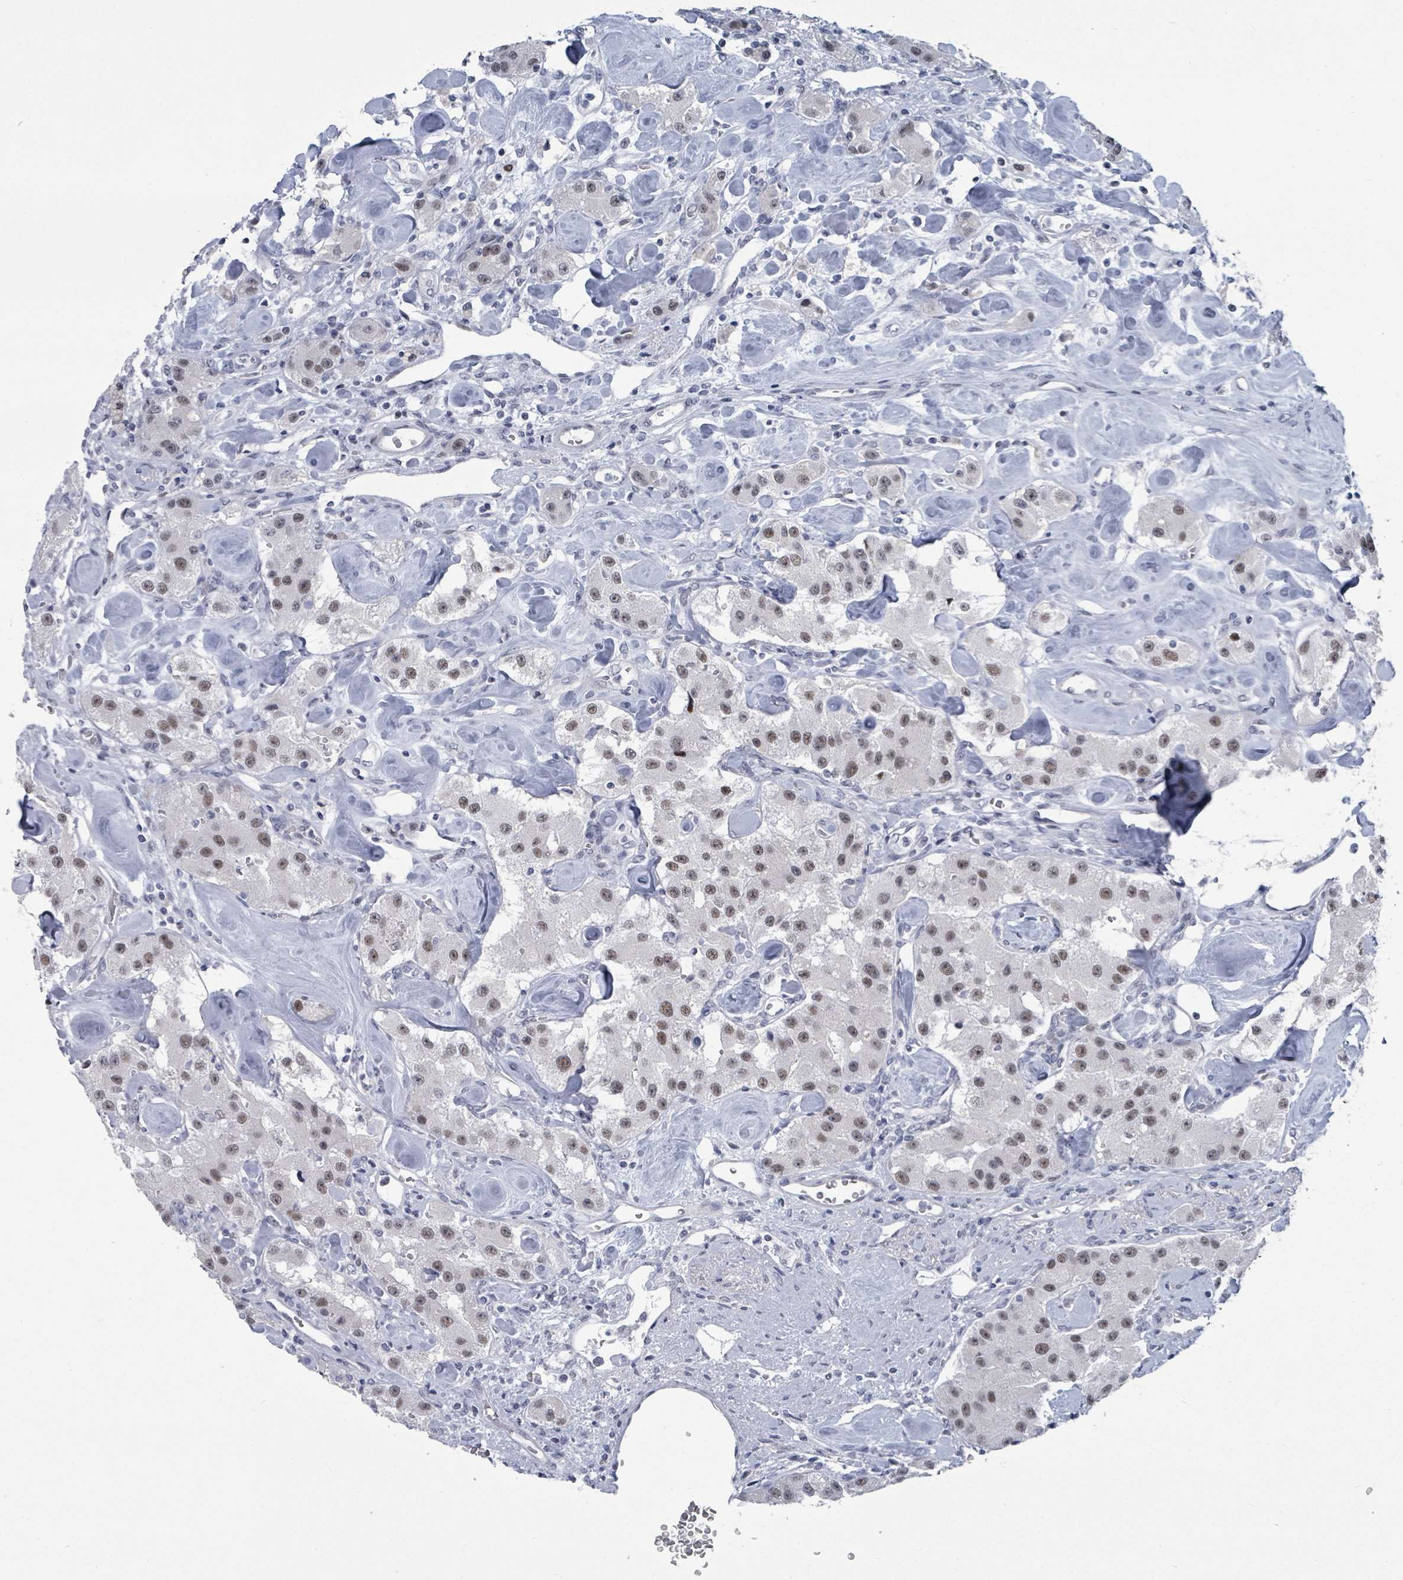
{"staining": {"intensity": "moderate", "quantity": ">75%", "location": "nuclear"}, "tissue": "carcinoid", "cell_type": "Tumor cells", "image_type": "cancer", "snomed": [{"axis": "morphology", "description": "Carcinoid, malignant, NOS"}, {"axis": "topography", "description": "Pancreas"}], "caption": "About >75% of tumor cells in human carcinoid (malignant) demonstrate moderate nuclear protein staining as visualized by brown immunohistochemical staining.", "gene": "CT45A5", "patient": {"sex": "male", "age": 41}}